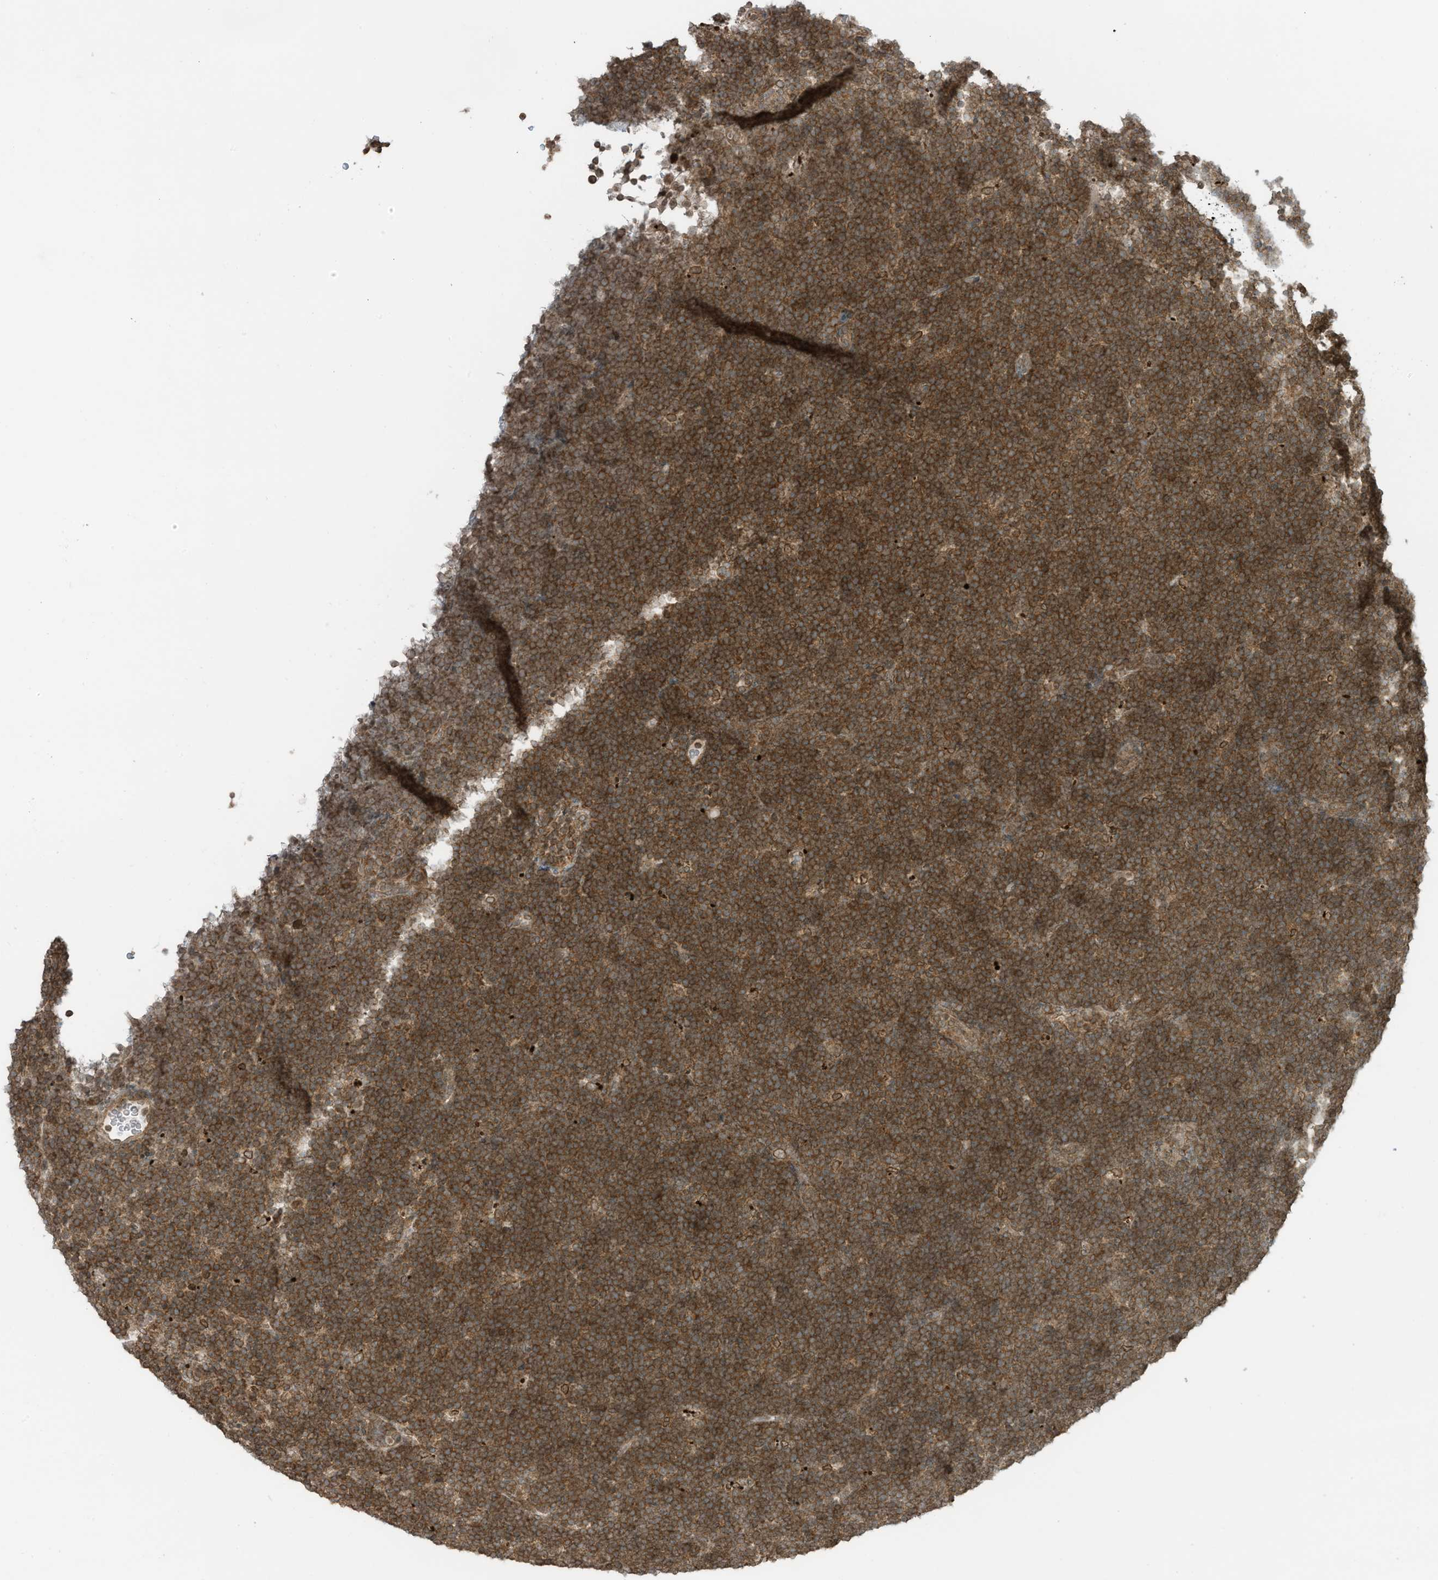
{"staining": {"intensity": "moderate", "quantity": ">75%", "location": "cytoplasmic/membranous"}, "tissue": "lymphoma", "cell_type": "Tumor cells", "image_type": "cancer", "snomed": [{"axis": "morphology", "description": "Malignant lymphoma, non-Hodgkin's type, High grade"}, {"axis": "topography", "description": "Lymph node"}], "caption": "DAB immunohistochemical staining of high-grade malignant lymphoma, non-Hodgkin's type demonstrates moderate cytoplasmic/membranous protein expression in approximately >75% of tumor cells. (brown staining indicates protein expression, while blue staining denotes nuclei).", "gene": "KPNB1", "patient": {"sex": "male", "age": 13}}